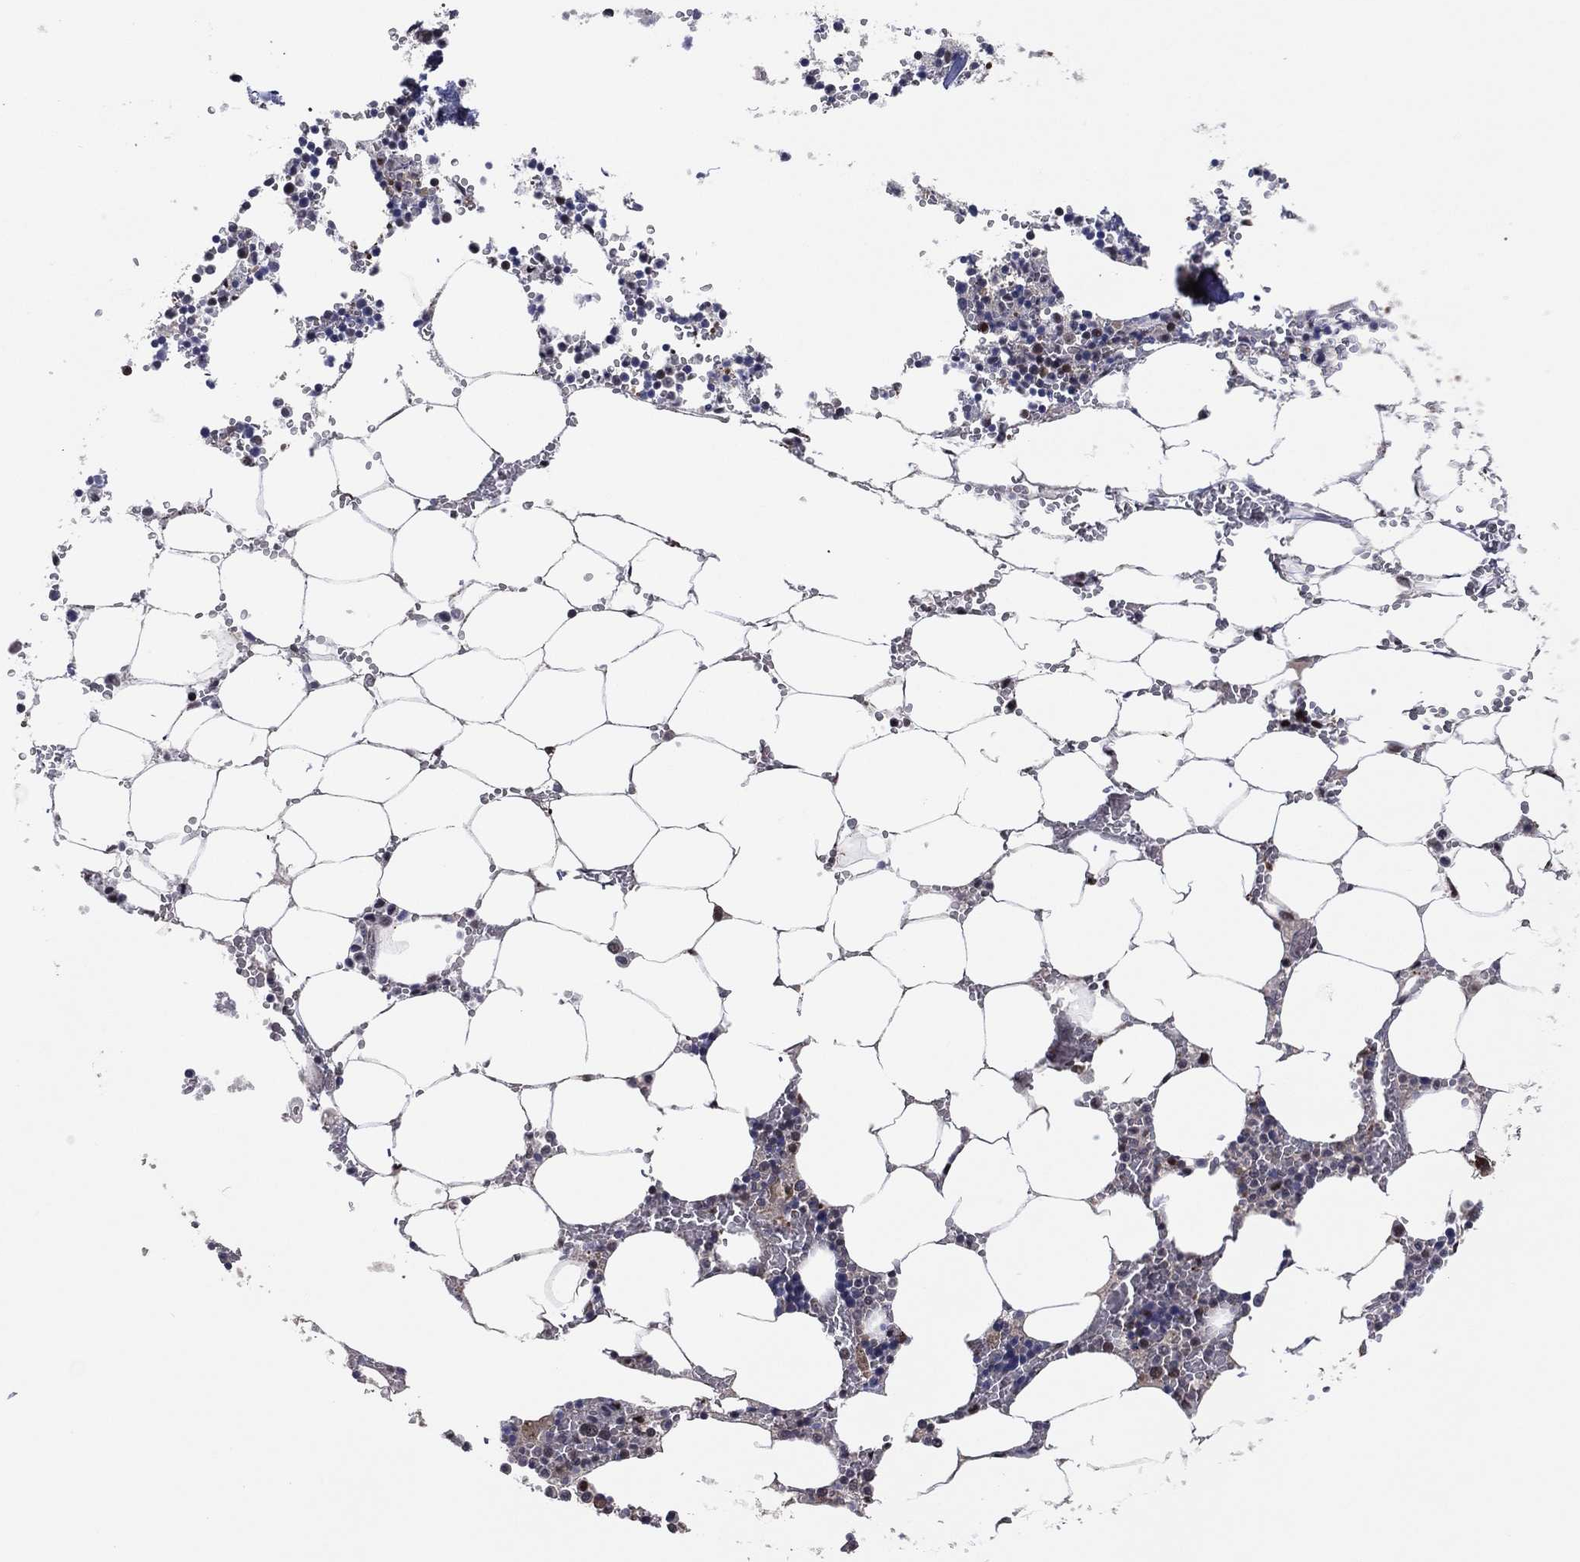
{"staining": {"intensity": "moderate", "quantity": "<25%", "location": "cytoplasmic/membranous"}, "tissue": "bone marrow", "cell_type": "Hematopoietic cells", "image_type": "normal", "snomed": [{"axis": "morphology", "description": "Normal tissue, NOS"}, {"axis": "topography", "description": "Bone marrow"}], "caption": "Protein analysis of benign bone marrow displays moderate cytoplasmic/membranous staining in approximately <25% of hematopoietic cells. The staining was performed using DAB (3,3'-diaminobenzidine), with brown indicating positive protein expression. Nuclei are stained blue with hematoxylin.", "gene": "ICOSLG", "patient": {"sex": "female", "age": 64}}